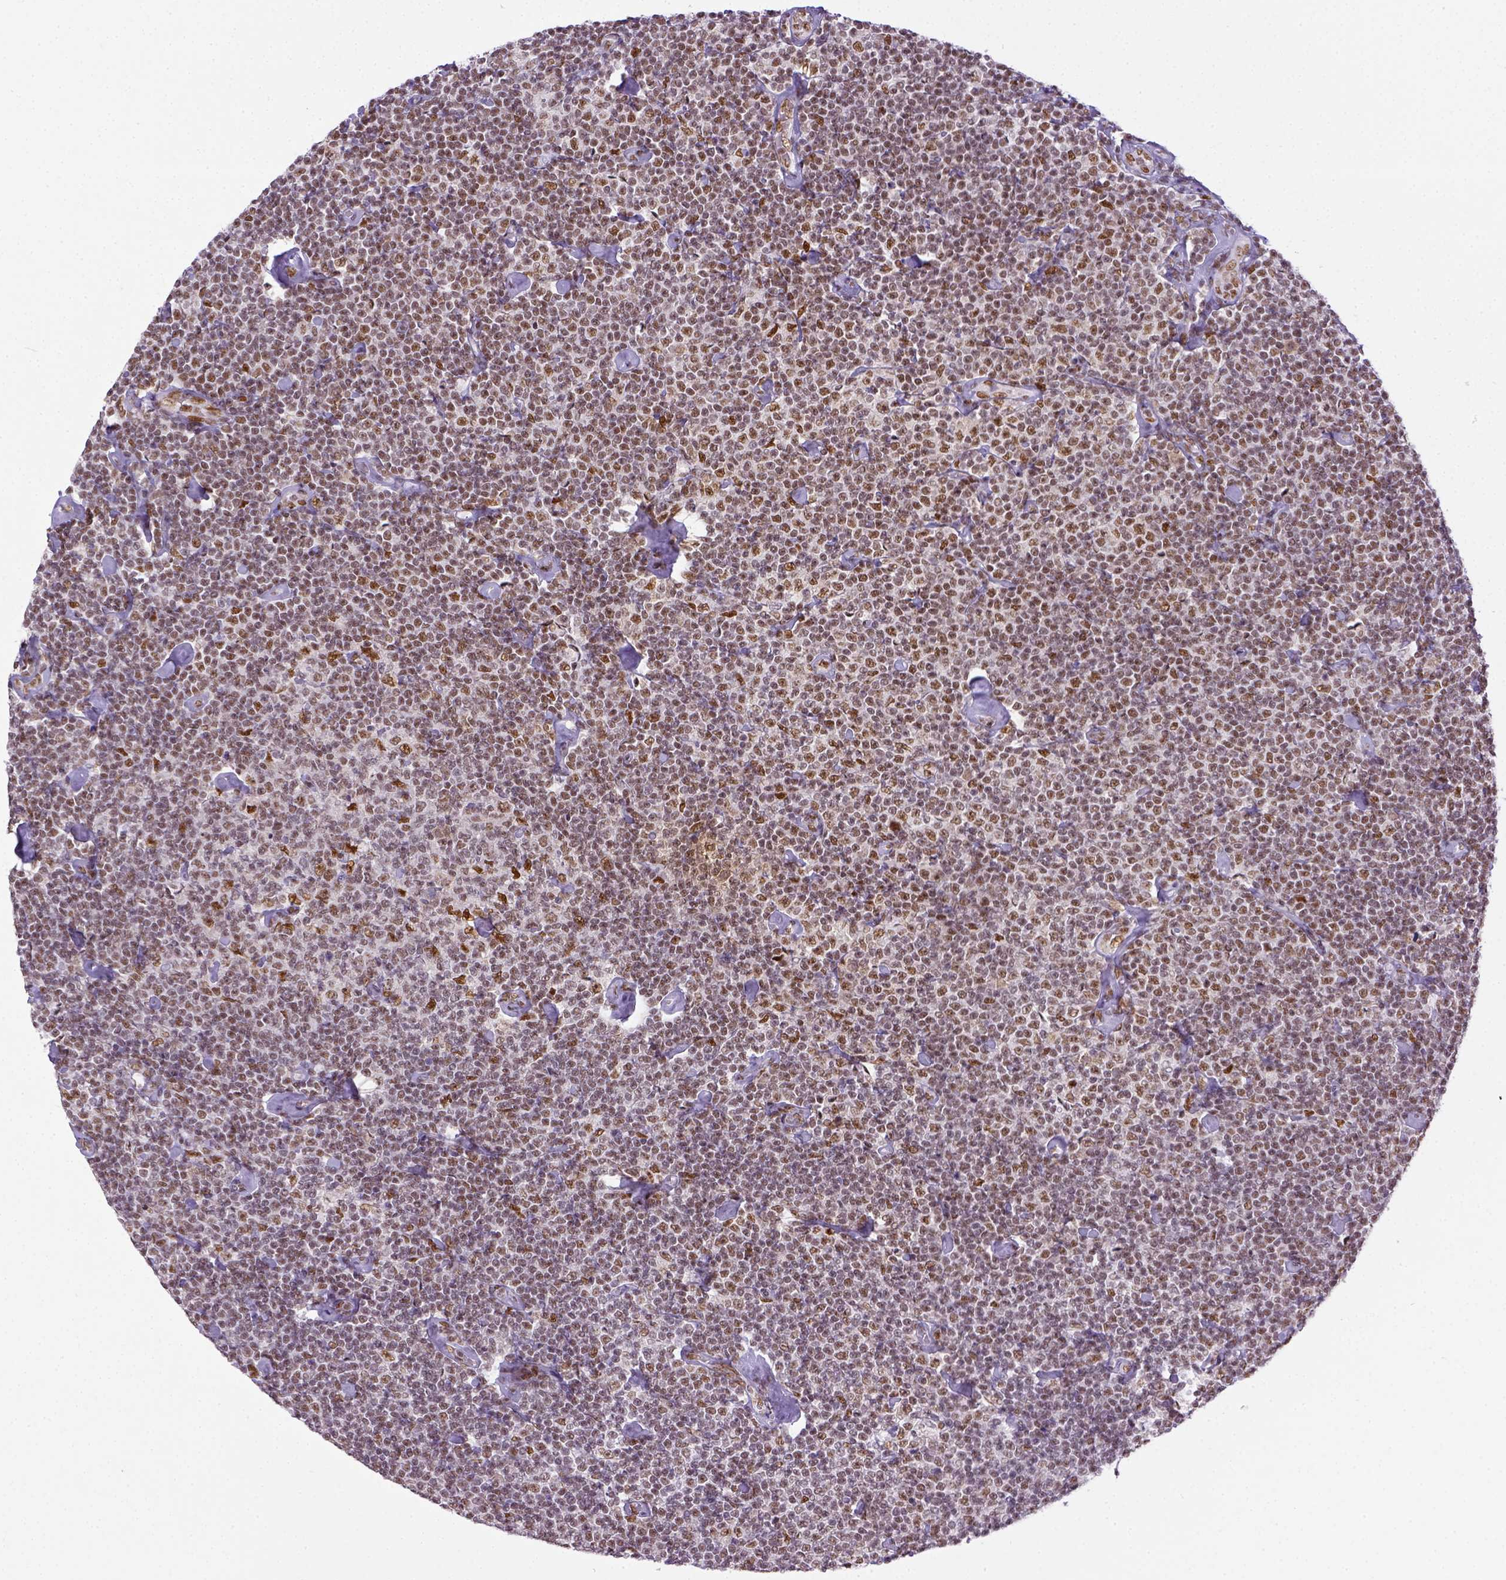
{"staining": {"intensity": "moderate", "quantity": ">75%", "location": "nuclear"}, "tissue": "lymphoma", "cell_type": "Tumor cells", "image_type": "cancer", "snomed": [{"axis": "morphology", "description": "Malignant lymphoma, non-Hodgkin's type, Low grade"}, {"axis": "topography", "description": "Lymph node"}], "caption": "Approximately >75% of tumor cells in malignant lymphoma, non-Hodgkin's type (low-grade) exhibit moderate nuclear protein positivity as visualized by brown immunohistochemical staining.", "gene": "ERCC1", "patient": {"sex": "male", "age": 81}}